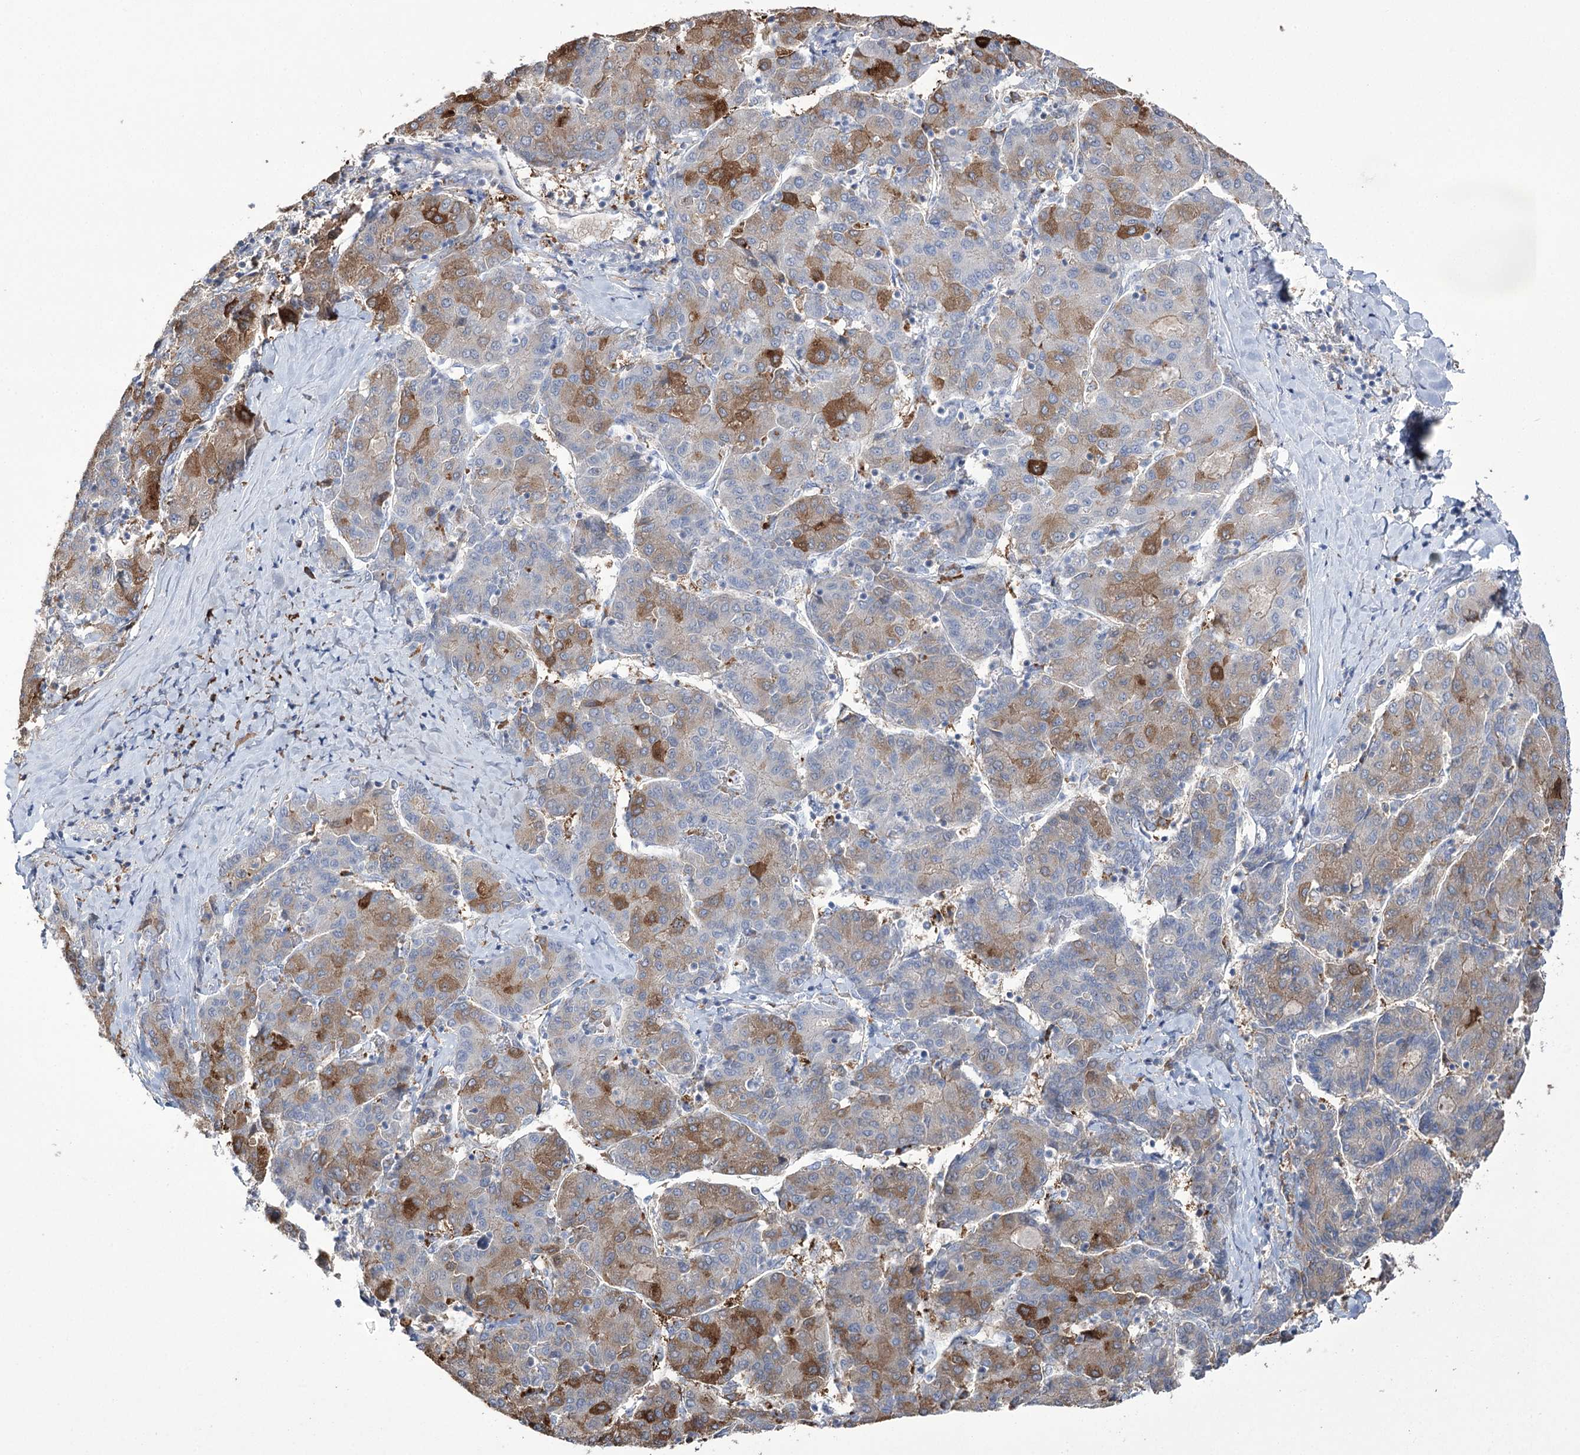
{"staining": {"intensity": "moderate", "quantity": "25%-75%", "location": "cytoplasmic/membranous"}, "tissue": "liver cancer", "cell_type": "Tumor cells", "image_type": "cancer", "snomed": [{"axis": "morphology", "description": "Carcinoma, Hepatocellular, NOS"}, {"axis": "topography", "description": "Liver"}], "caption": "This micrograph reveals immunohistochemistry staining of liver hepatocellular carcinoma, with medium moderate cytoplasmic/membranous positivity in approximately 25%-75% of tumor cells.", "gene": "ZNF622", "patient": {"sex": "male", "age": 65}}